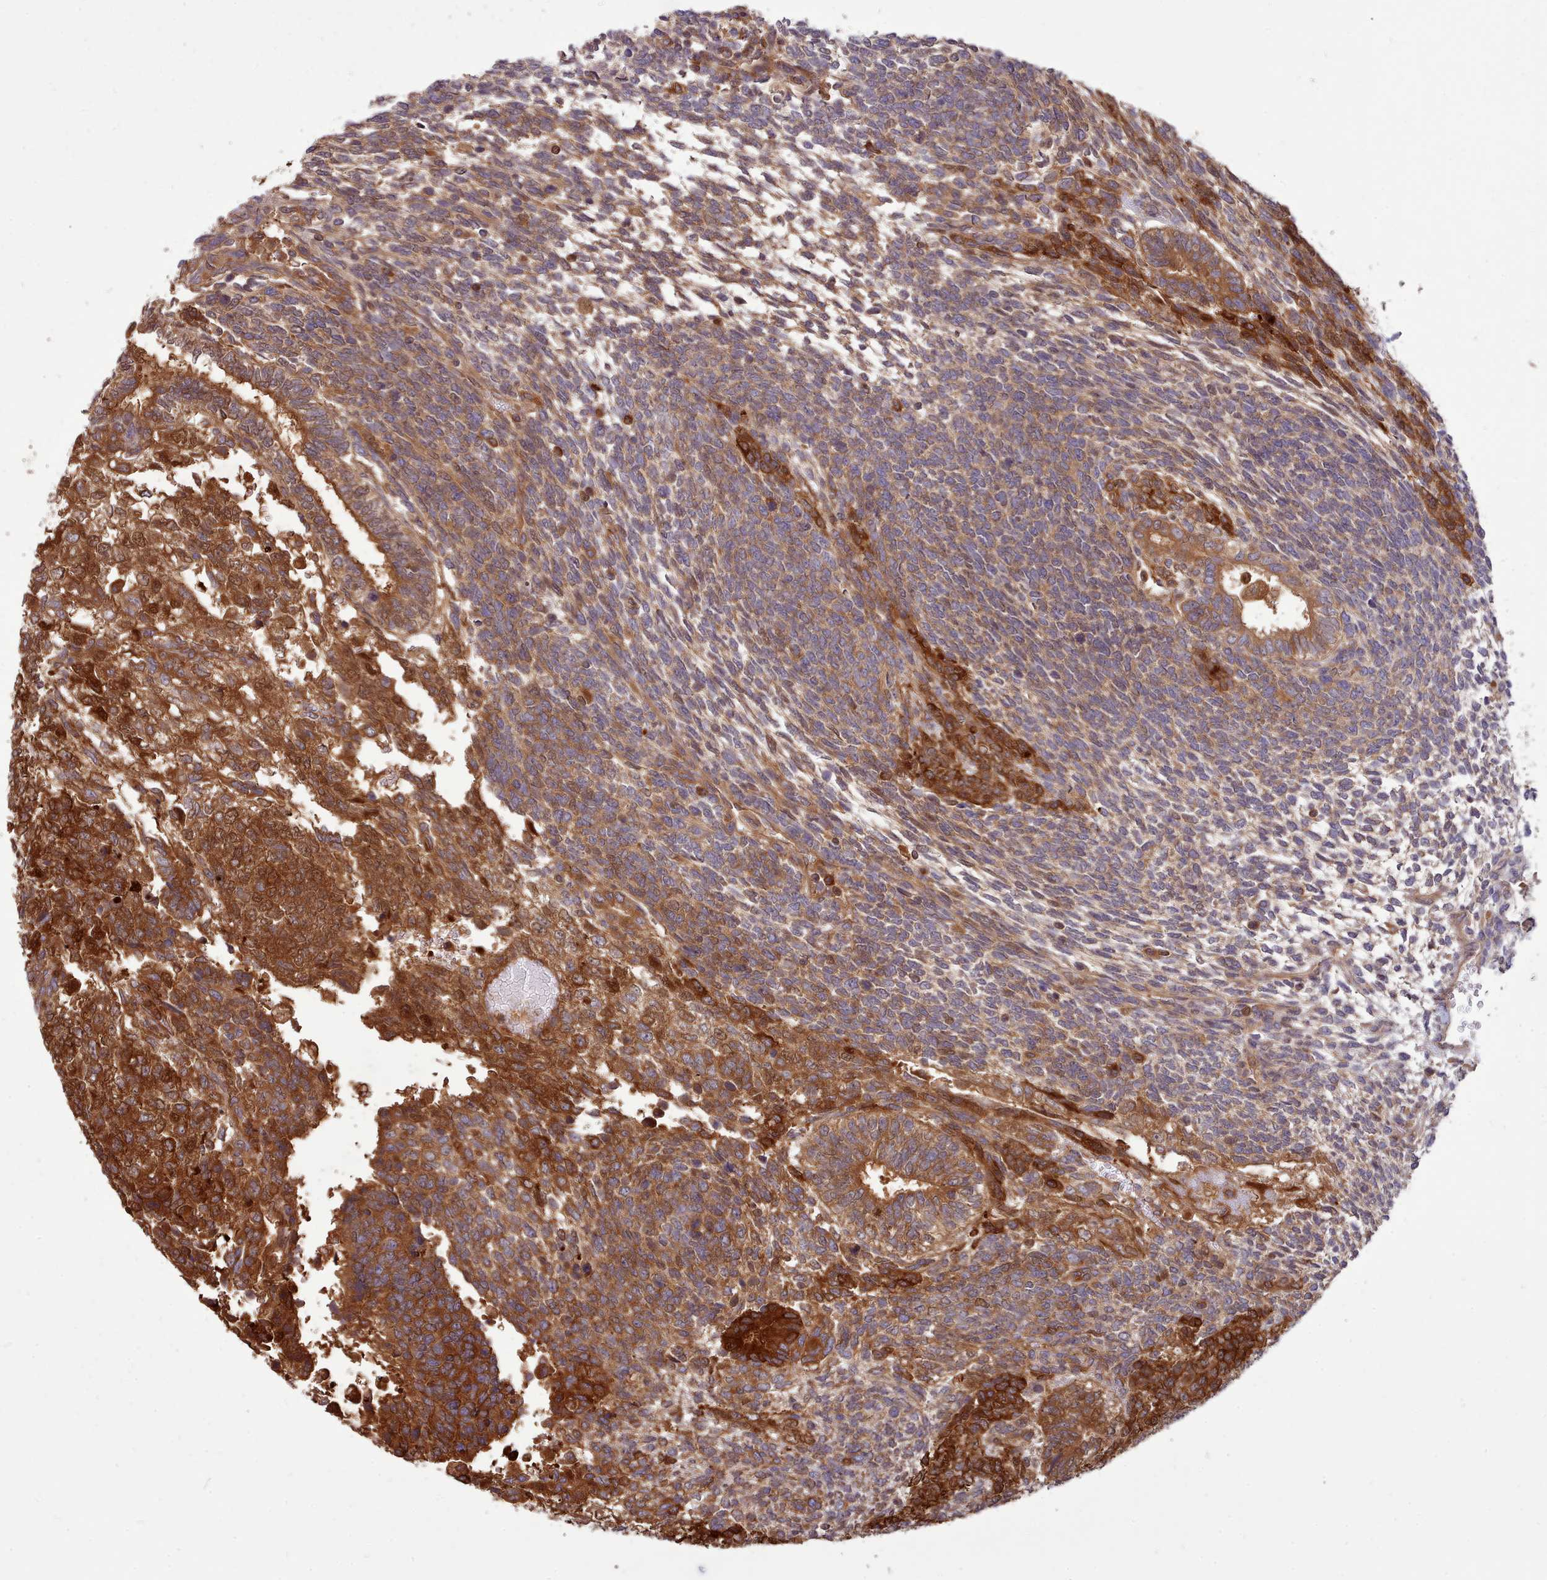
{"staining": {"intensity": "strong", "quantity": ">75%", "location": "cytoplasmic/membranous"}, "tissue": "testis cancer", "cell_type": "Tumor cells", "image_type": "cancer", "snomed": [{"axis": "morphology", "description": "Carcinoma, Embryonal, NOS"}, {"axis": "topography", "description": "Testis"}], "caption": "Human testis embryonal carcinoma stained for a protein (brown) reveals strong cytoplasmic/membranous positive positivity in about >75% of tumor cells.", "gene": "SLC4A9", "patient": {"sex": "male", "age": 23}}